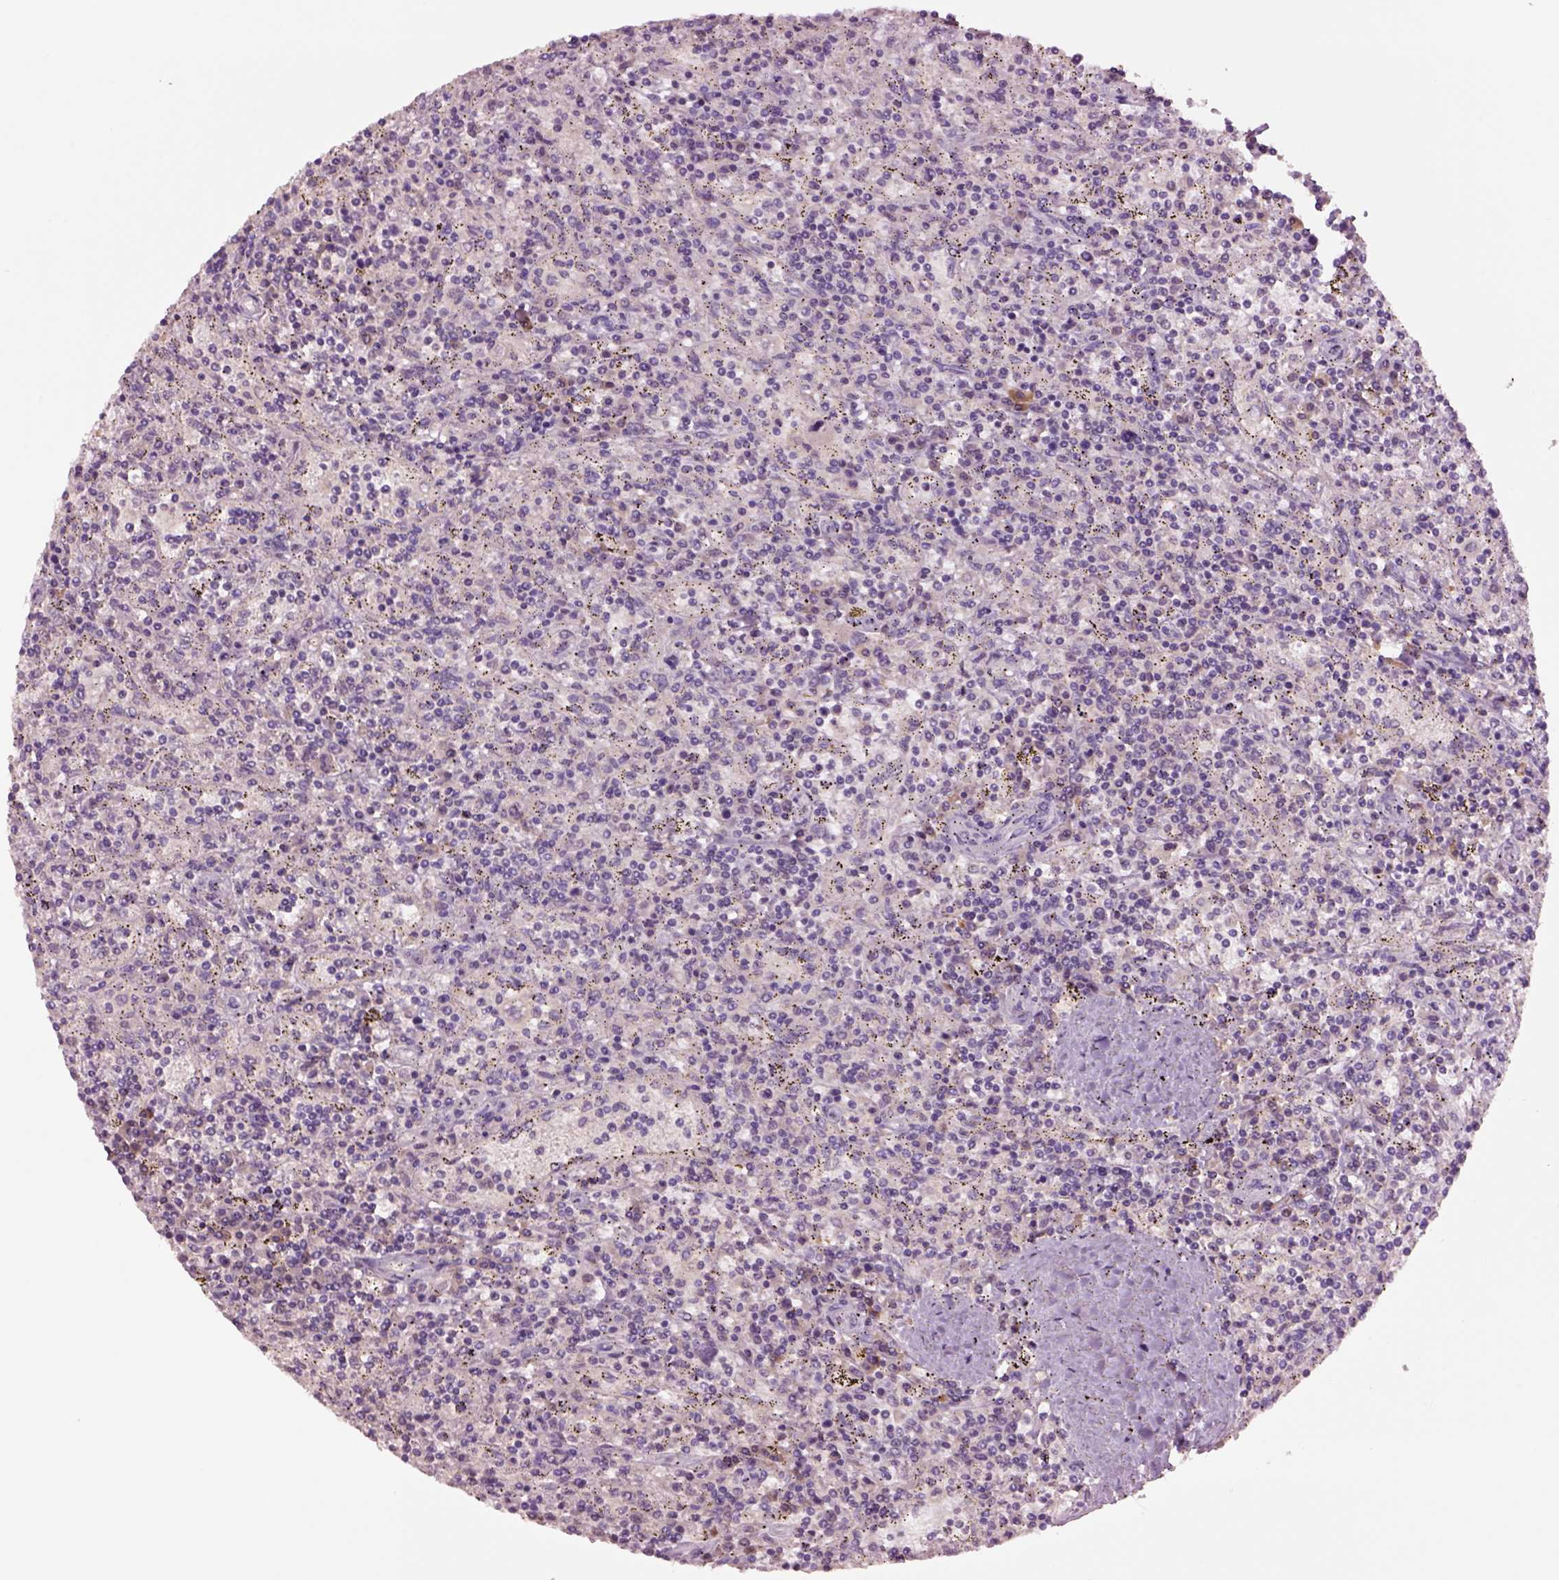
{"staining": {"intensity": "negative", "quantity": "none", "location": "none"}, "tissue": "lymphoma", "cell_type": "Tumor cells", "image_type": "cancer", "snomed": [{"axis": "morphology", "description": "Malignant lymphoma, non-Hodgkin's type, Low grade"}, {"axis": "topography", "description": "Spleen"}], "caption": "Histopathology image shows no significant protein expression in tumor cells of low-grade malignant lymphoma, non-Hodgkin's type.", "gene": "CLPSL1", "patient": {"sex": "male", "age": 62}}